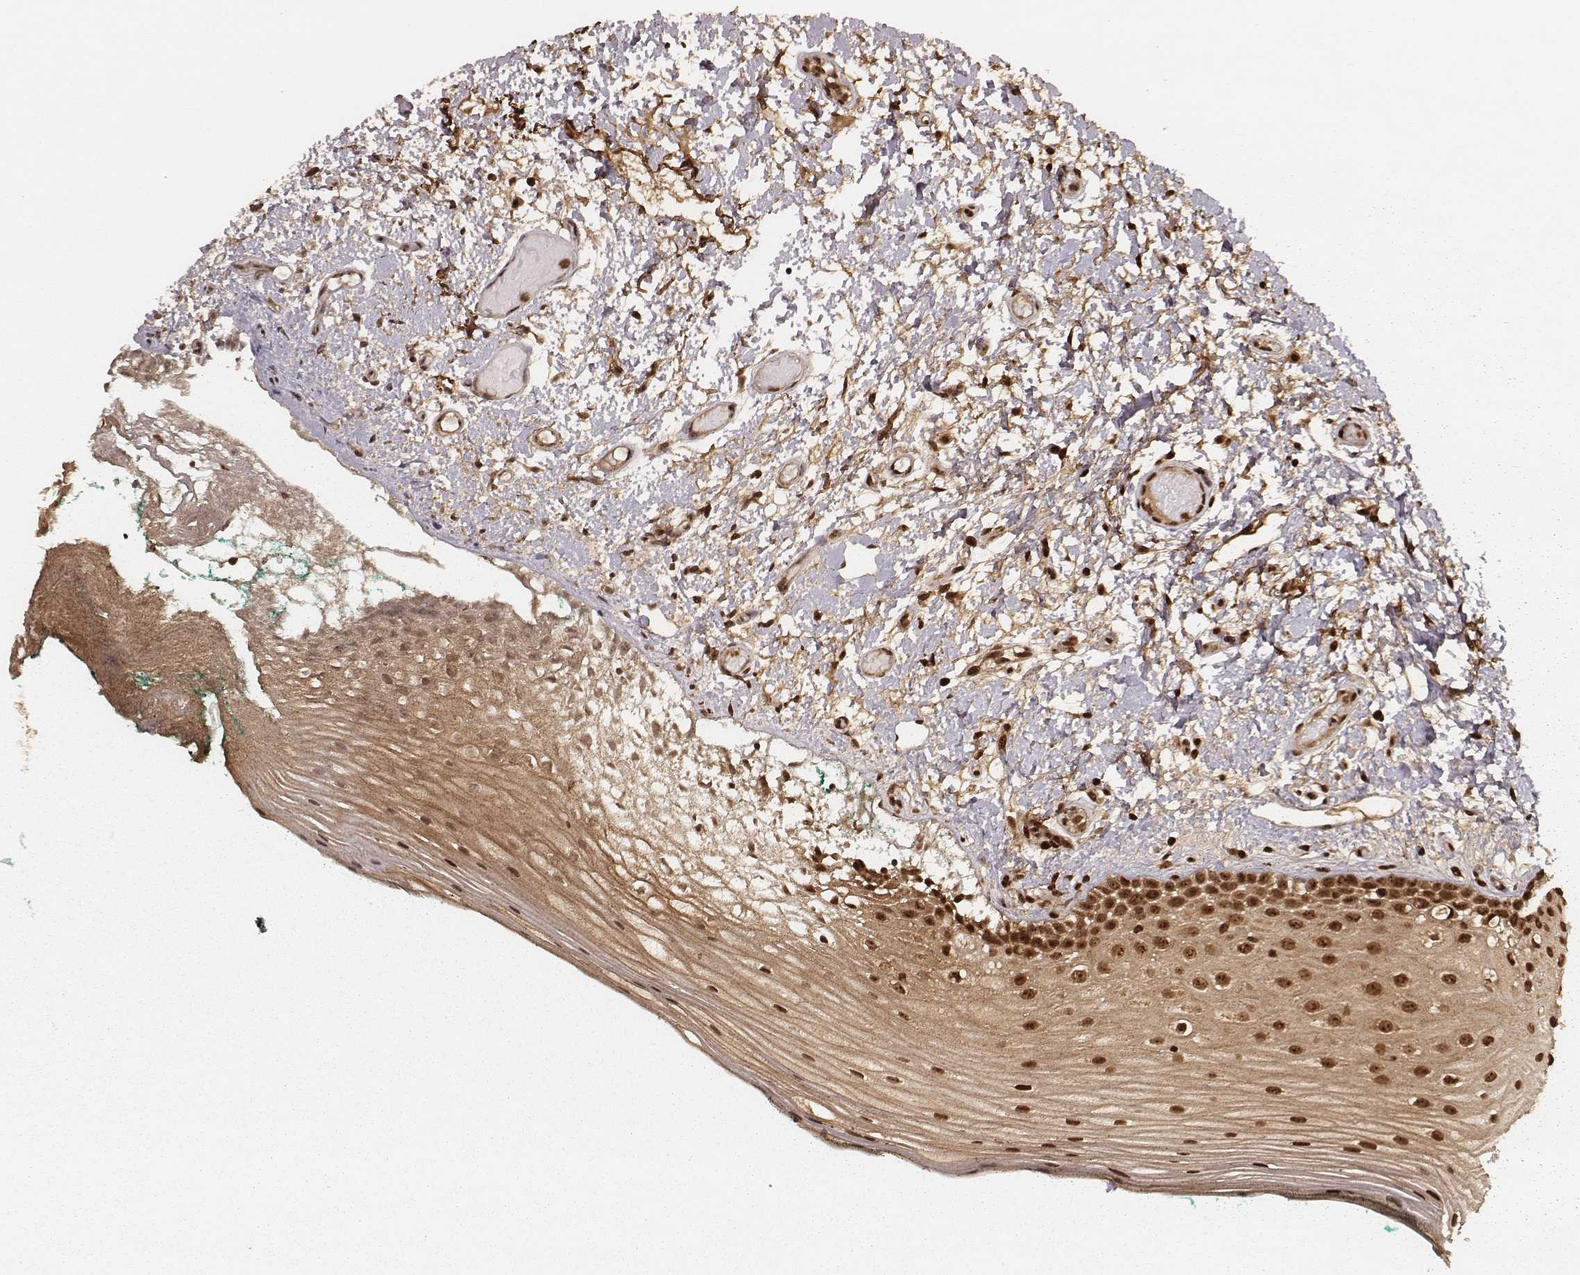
{"staining": {"intensity": "strong", "quantity": ">75%", "location": "cytoplasmic/membranous,nuclear"}, "tissue": "oral mucosa", "cell_type": "Squamous epithelial cells", "image_type": "normal", "snomed": [{"axis": "morphology", "description": "Normal tissue, NOS"}, {"axis": "topography", "description": "Oral tissue"}], "caption": "Human oral mucosa stained for a protein (brown) demonstrates strong cytoplasmic/membranous,nuclear positive staining in approximately >75% of squamous epithelial cells.", "gene": "NFX1", "patient": {"sex": "female", "age": 83}}